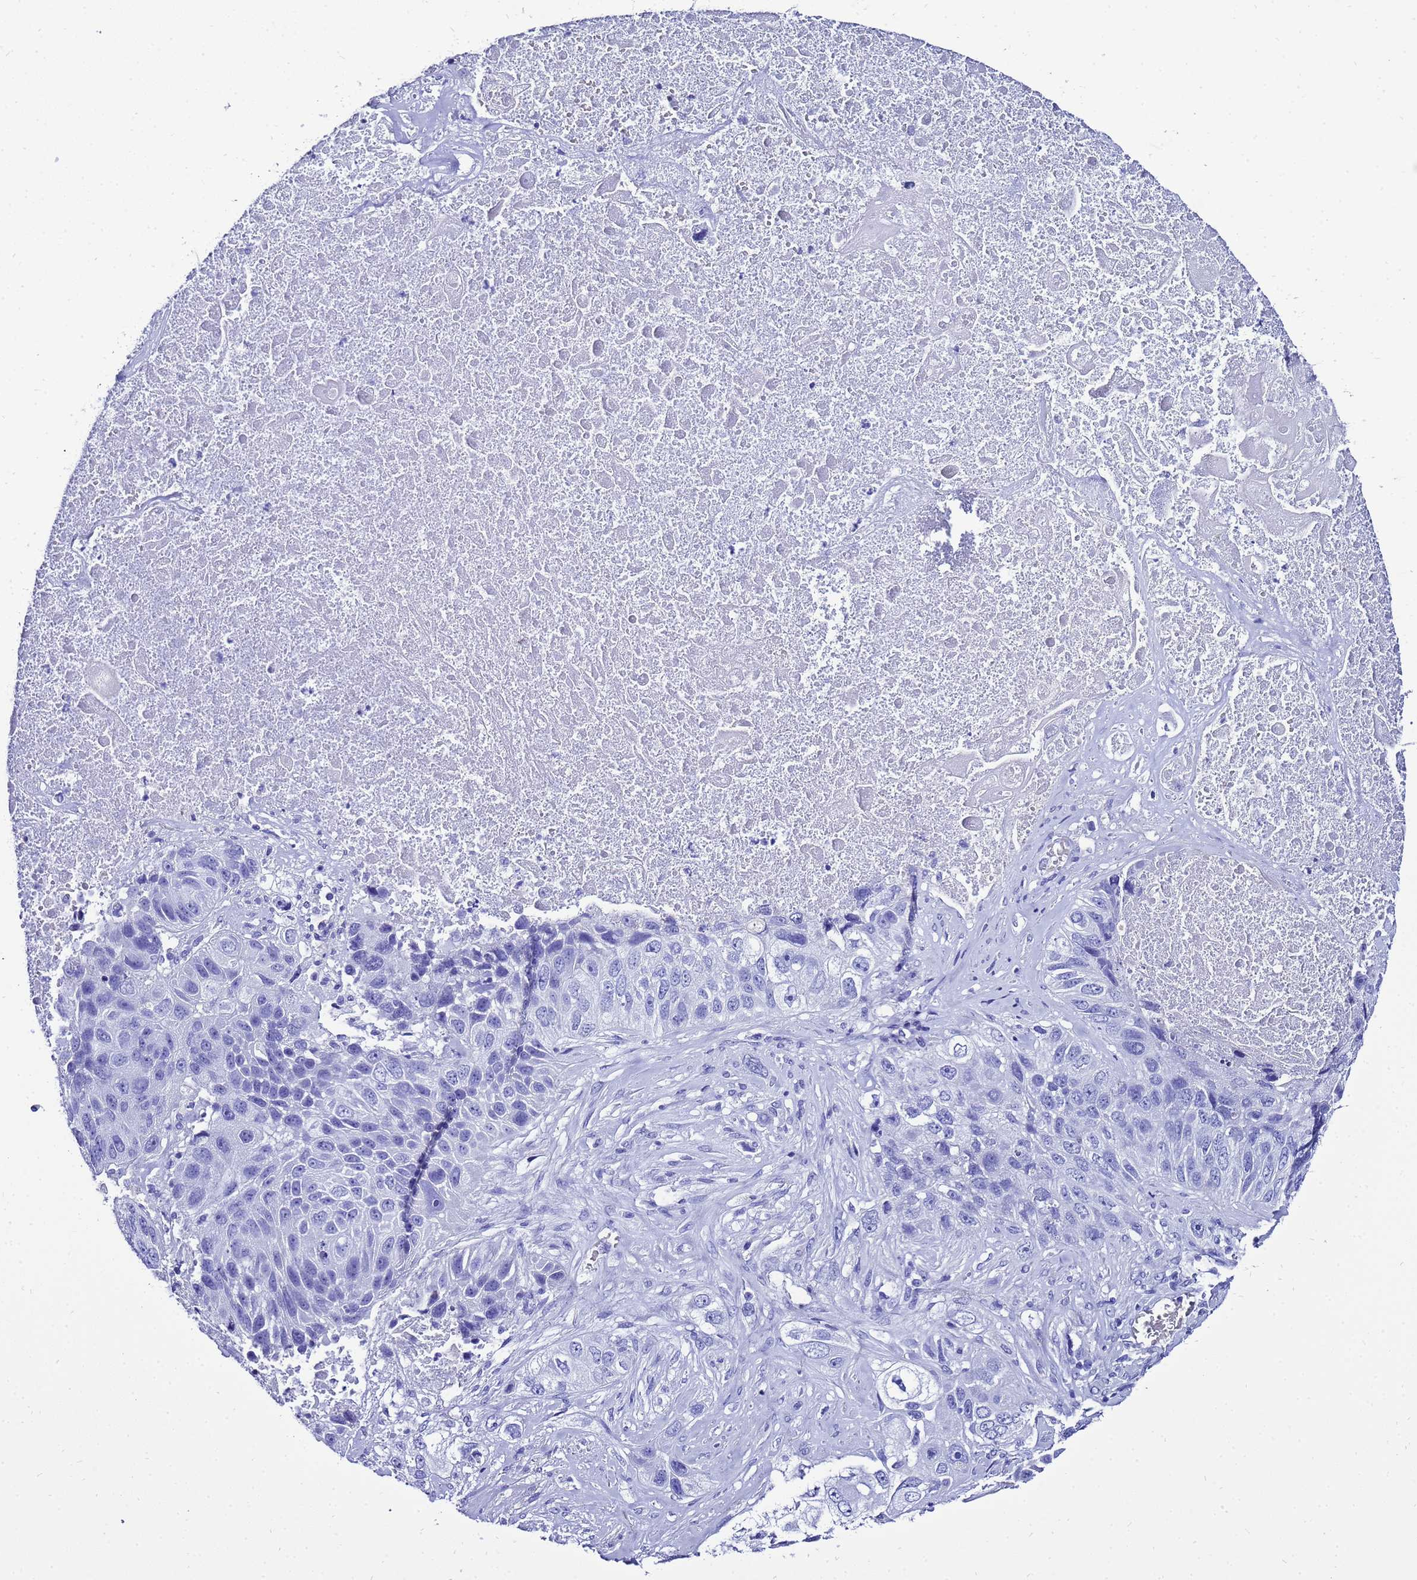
{"staining": {"intensity": "negative", "quantity": "none", "location": "none"}, "tissue": "lung cancer", "cell_type": "Tumor cells", "image_type": "cancer", "snomed": [{"axis": "morphology", "description": "Squamous cell carcinoma, NOS"}, {"axis": "topography", "description": "Lung"}], "caption": "The image reveals no staining of tumor cells in squamous cell carcinoma (lung).", "gene": "LIPF", "patient": {"sex": "male", "age": 61}}